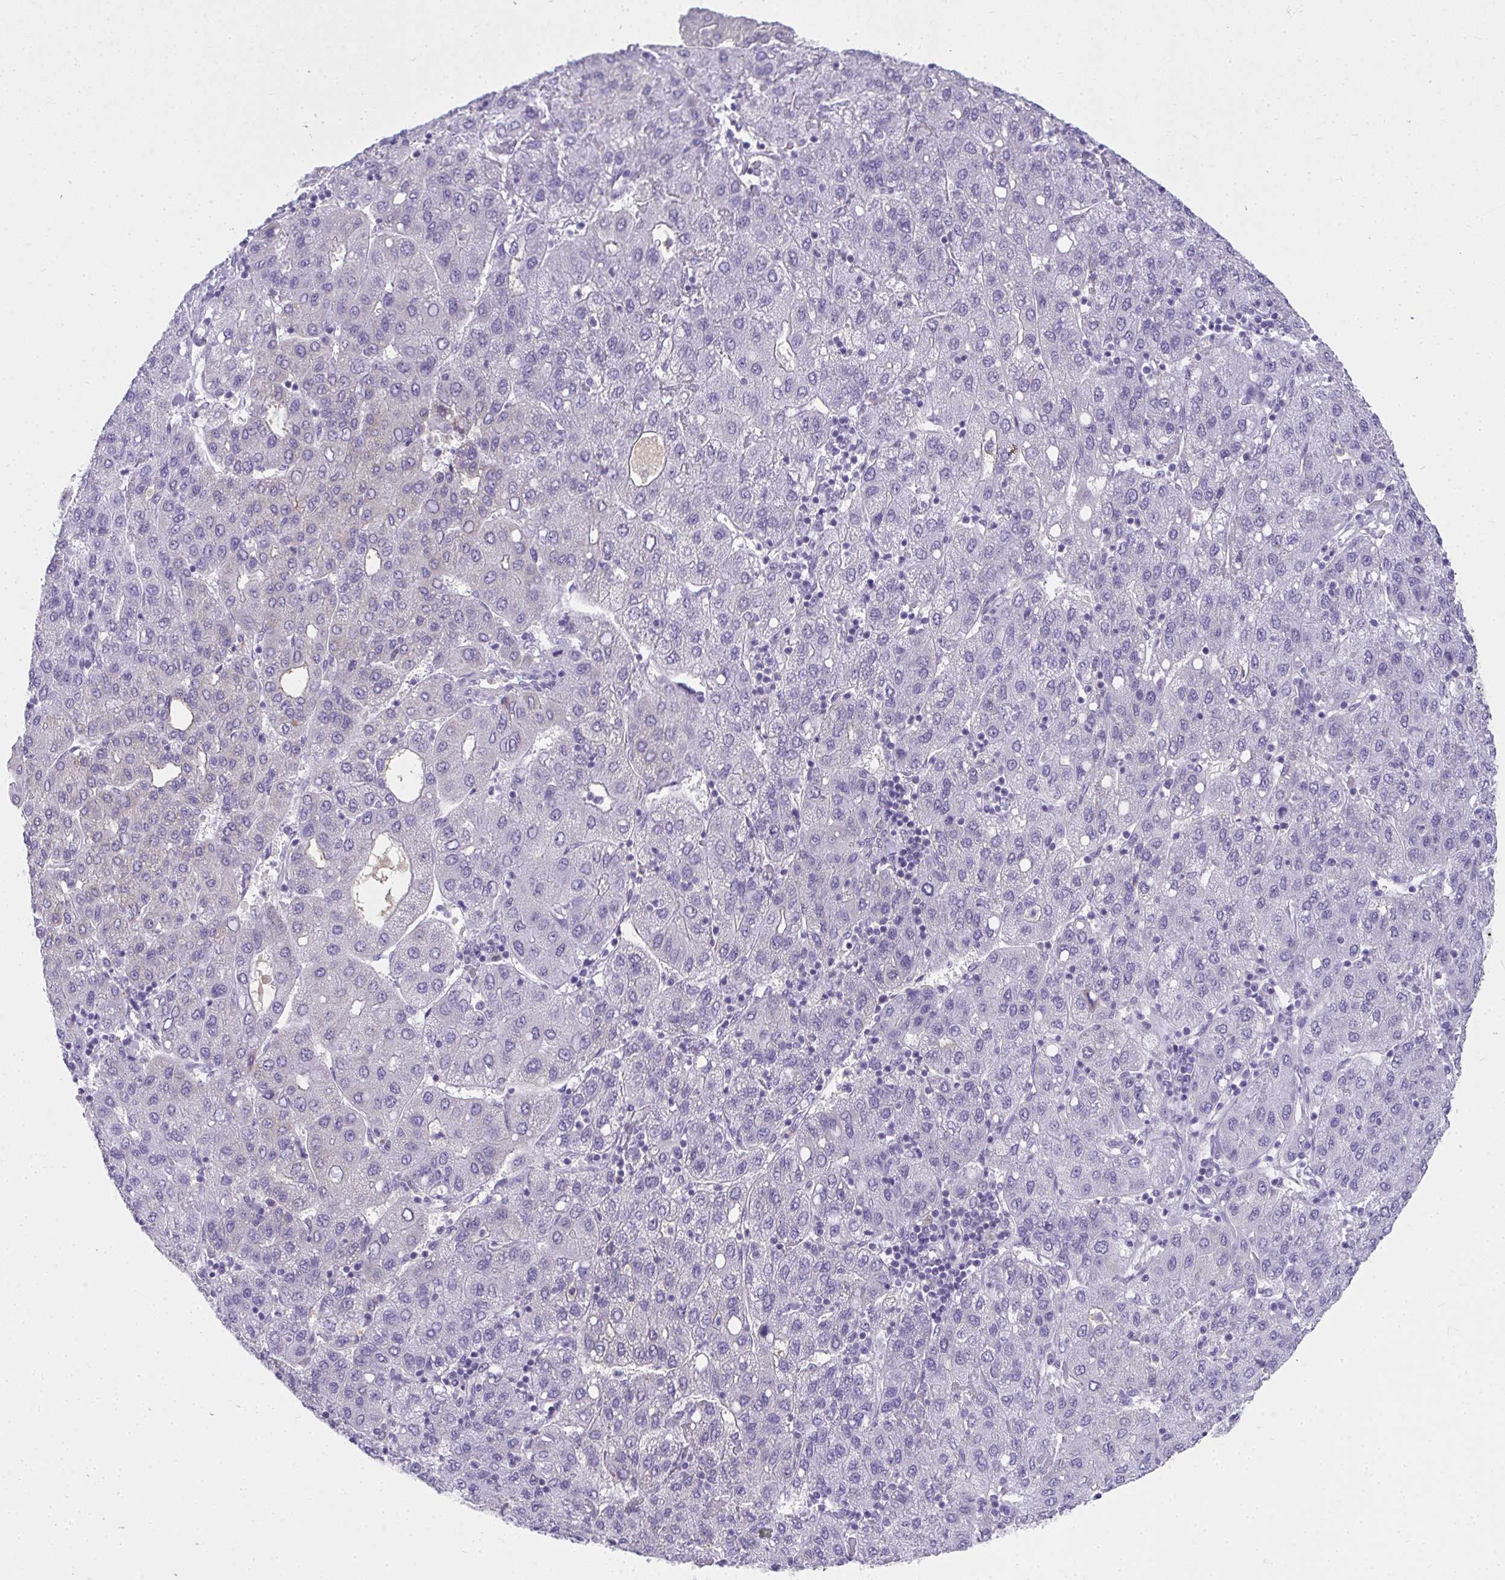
{"staining": {"intensity": "negative", "quantity": "none", "location": "none"}, "tissue": "liver cancer", "cell_type": "Tumor cells", "image_type": "cancer", "snomed": [{"axis": "morphology", "description": "Carcinoma, Hepatocellular, NOS"}, {"axis": "topography", "description": "Liver"}], "caption": "Tumor cells are negative for brown protein staining in liver cancer (hepatocellular carcinoma).", "gene": "ZSWIM3", "patient": {"sex": "male", "age": 65}}